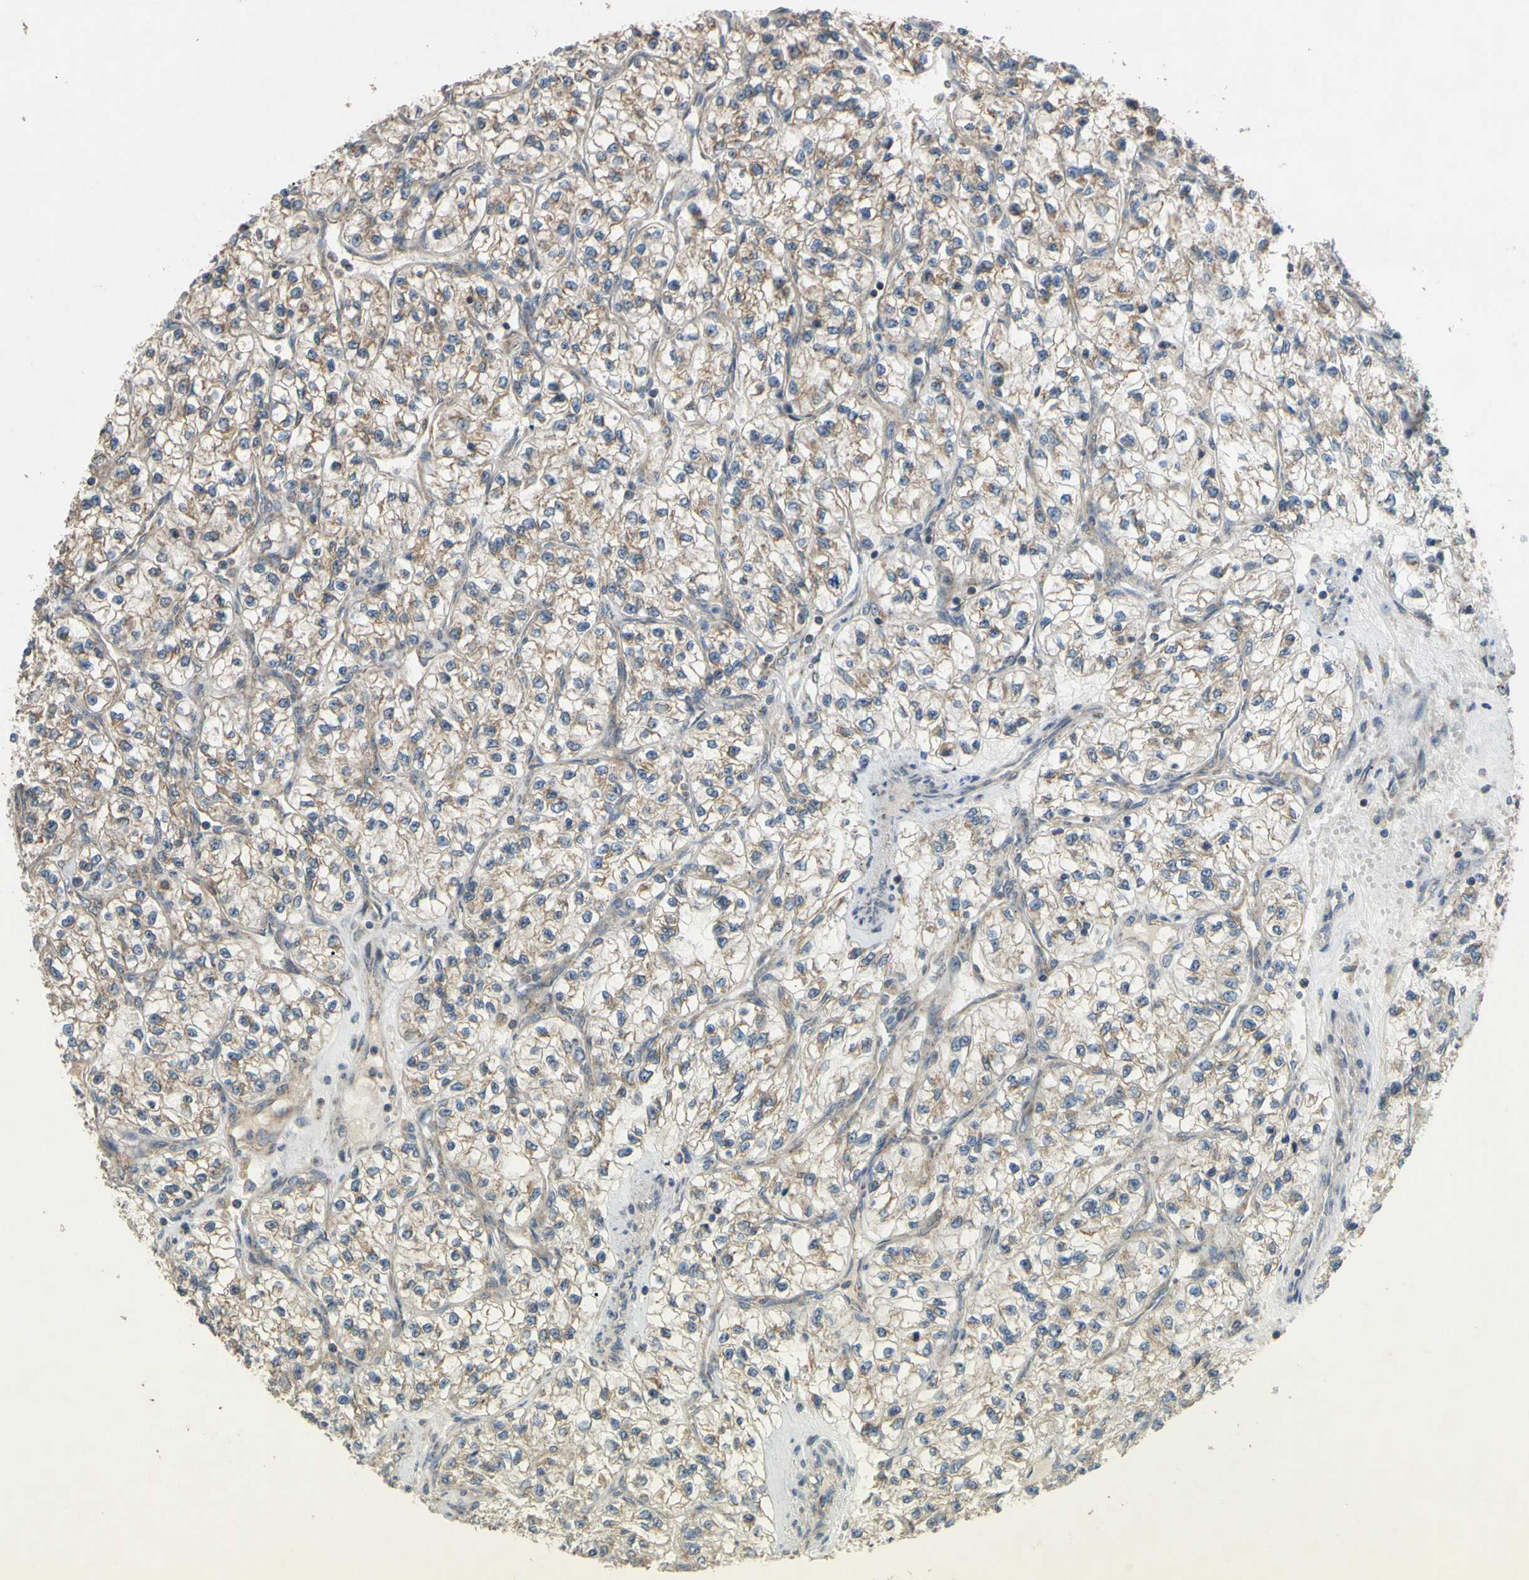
{"staining": {"intensity": "weak", "quantity": "25%-75%", "location": "cytoplasmic/membranous"}, "tissue": "renal cancer", "cell_type": "Tumor cells", "image_type": "cancer", "snomed": [{"axis": "morphology", "description": "Adenocarcinoma, NOS"}, {"axis": "topography", "description": "Kidney"}], "caption": "Protein expression analysis of renal cancer (adenocarcinoma) displays weak cytoplasmic/membranous expression in about 25%-75% of tumor cells. (brown staining indicates protein expression, while blue staining denotes nuclei).", "gene": "CD164", "patient": {"sex": "female", "age": 57}}